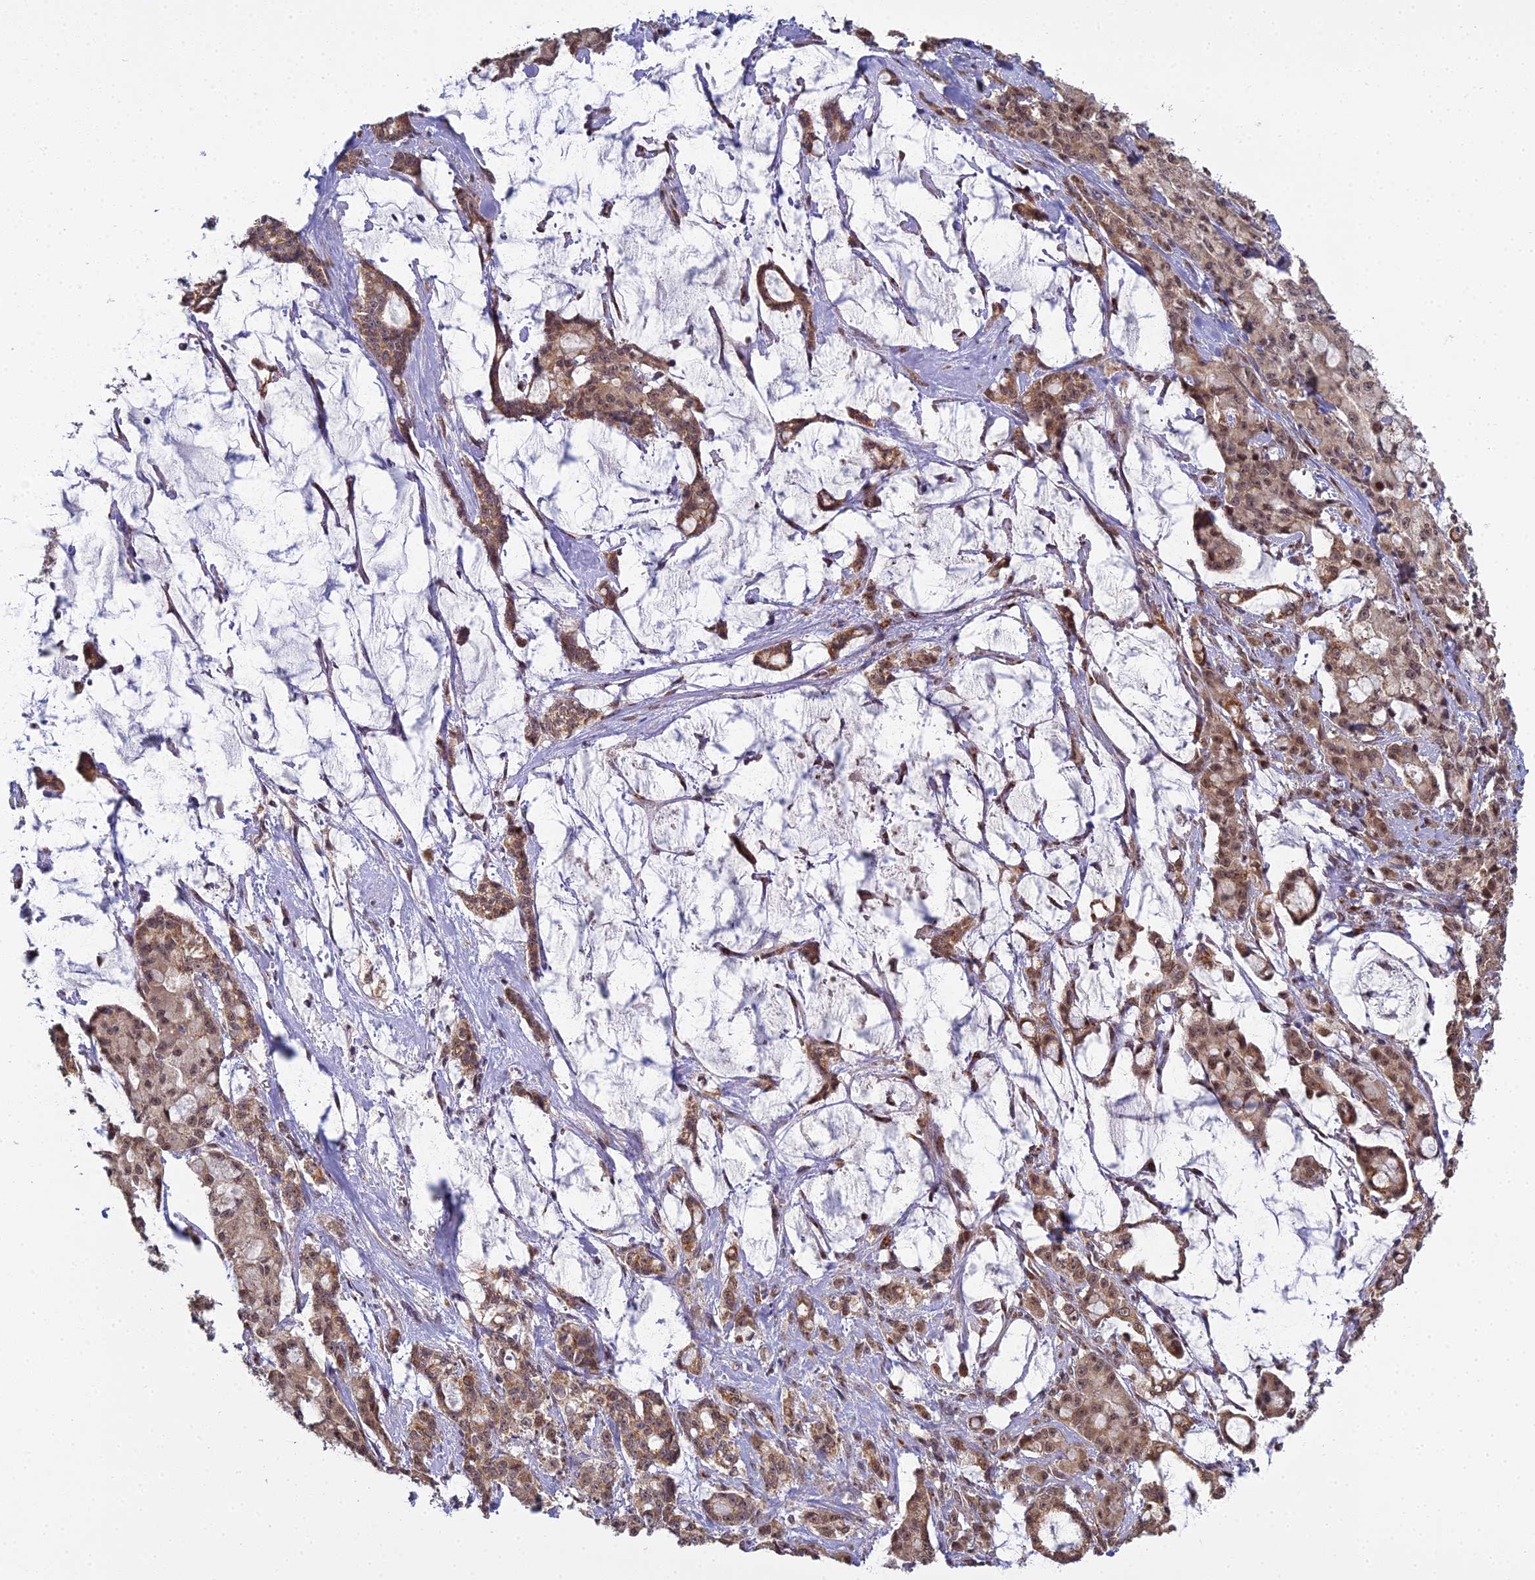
{"staining": {"intensity": "weak", "quantity": ">75%", "location": "cytoplasmic/membranous,nuclear"}, "tissue": "pancreatic cancer", "cell_type": "Tumor cells", "image_type": "cancer", "snomed": [{"axis": "morphology", "description": "Adenocarcinoma, NOS"}, {"axis": "topography", "description": "Pancreas"}], "caption": "An image of pancreatic adenocarcinoma stained for a protein reveals weak cytoplasmic/membranous and nuclear brown staining in tumor cells. The protein is stained brown, and the nuclei are stained in blue (DAB (3,3'-diaminobenzidine) IHC with brightfield microscopy, high magnification).", "gene": "MEOX1", "patient": {"sex": "female", "age": 73}}